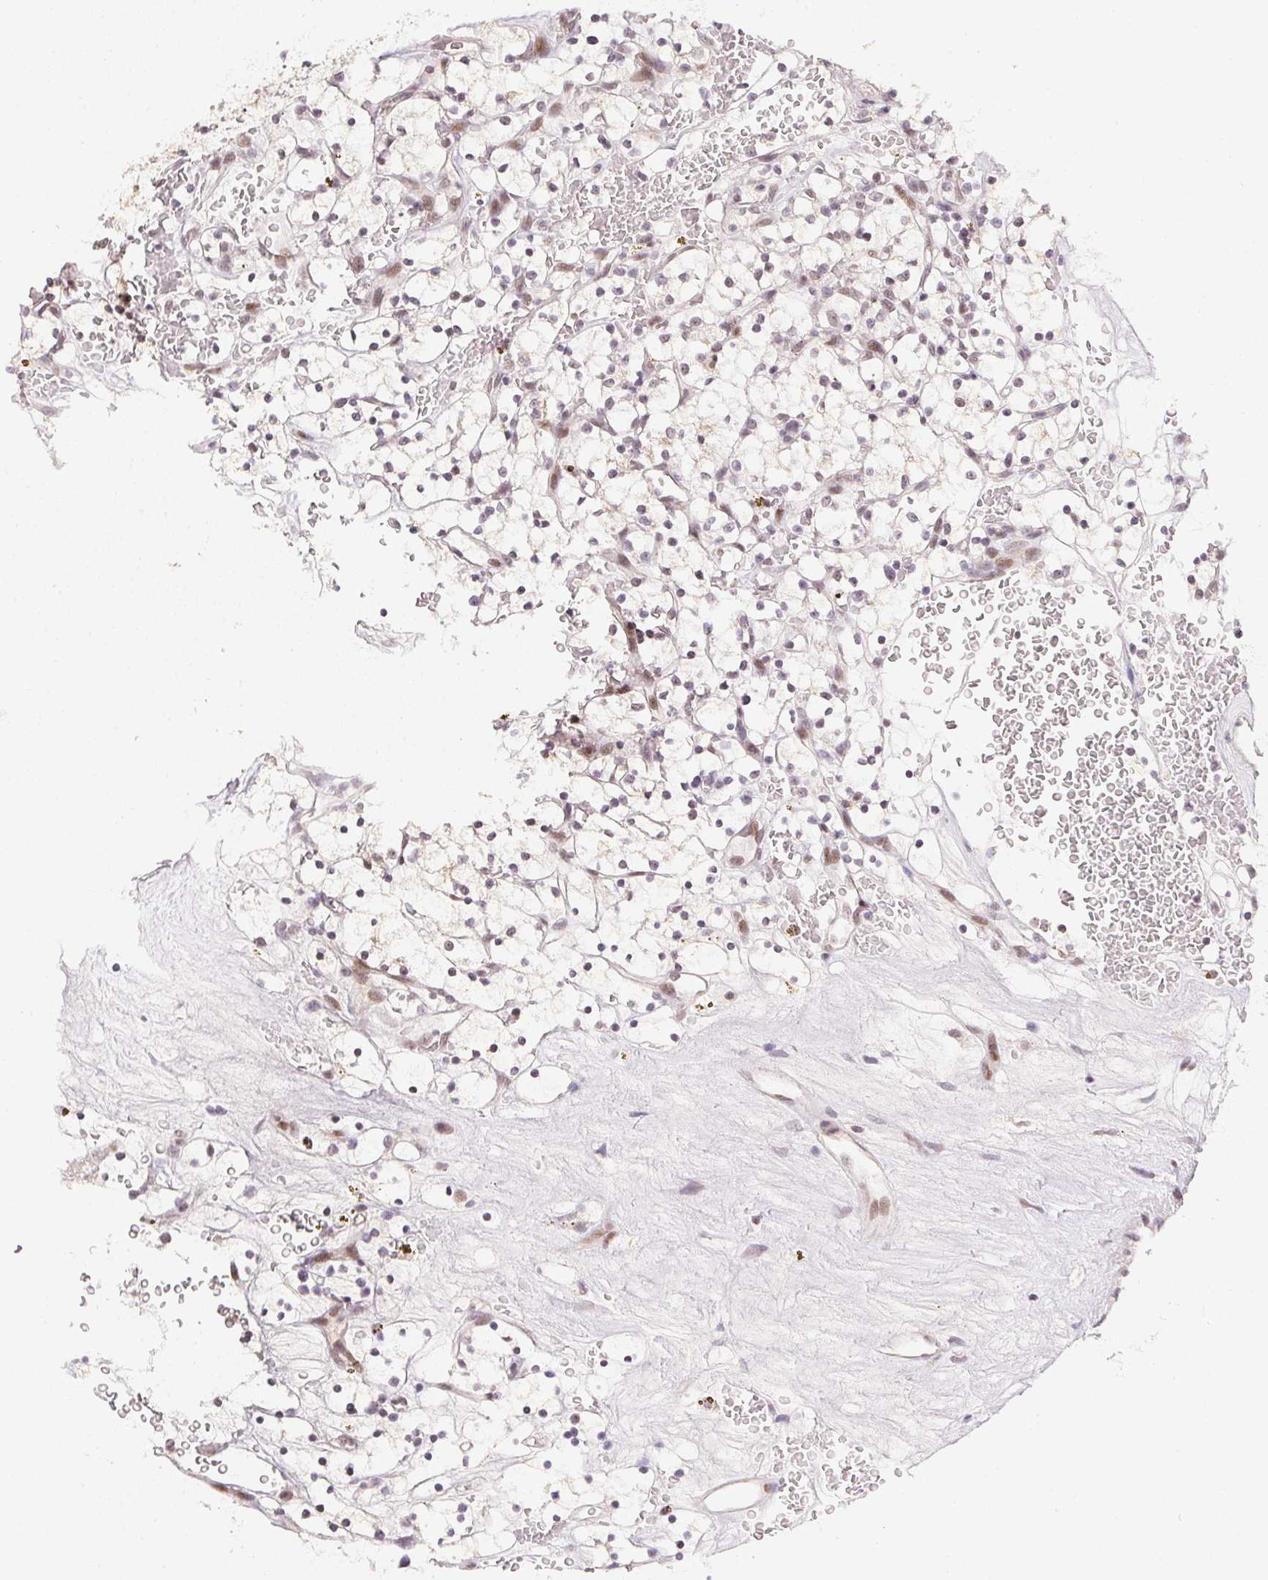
{"staining": {"intensity": "negative", "quantity": "none", "location": "none"}, "tissue": "renal cancer", "cell_type": "Tumor cells", "image_type": "cancer", "snomed": [{"axis": "morphology", "description": "Adenocarcinoma, NOS"}, {"axis": "topography", "description": "Kidney"}], "caption": "Photomicrograph shows no protein positivity in tumor cells of adenocarcinoma (renal) tissue.", "gene": "KDM4D", "patient": {"sex": "female", "age": 64}}